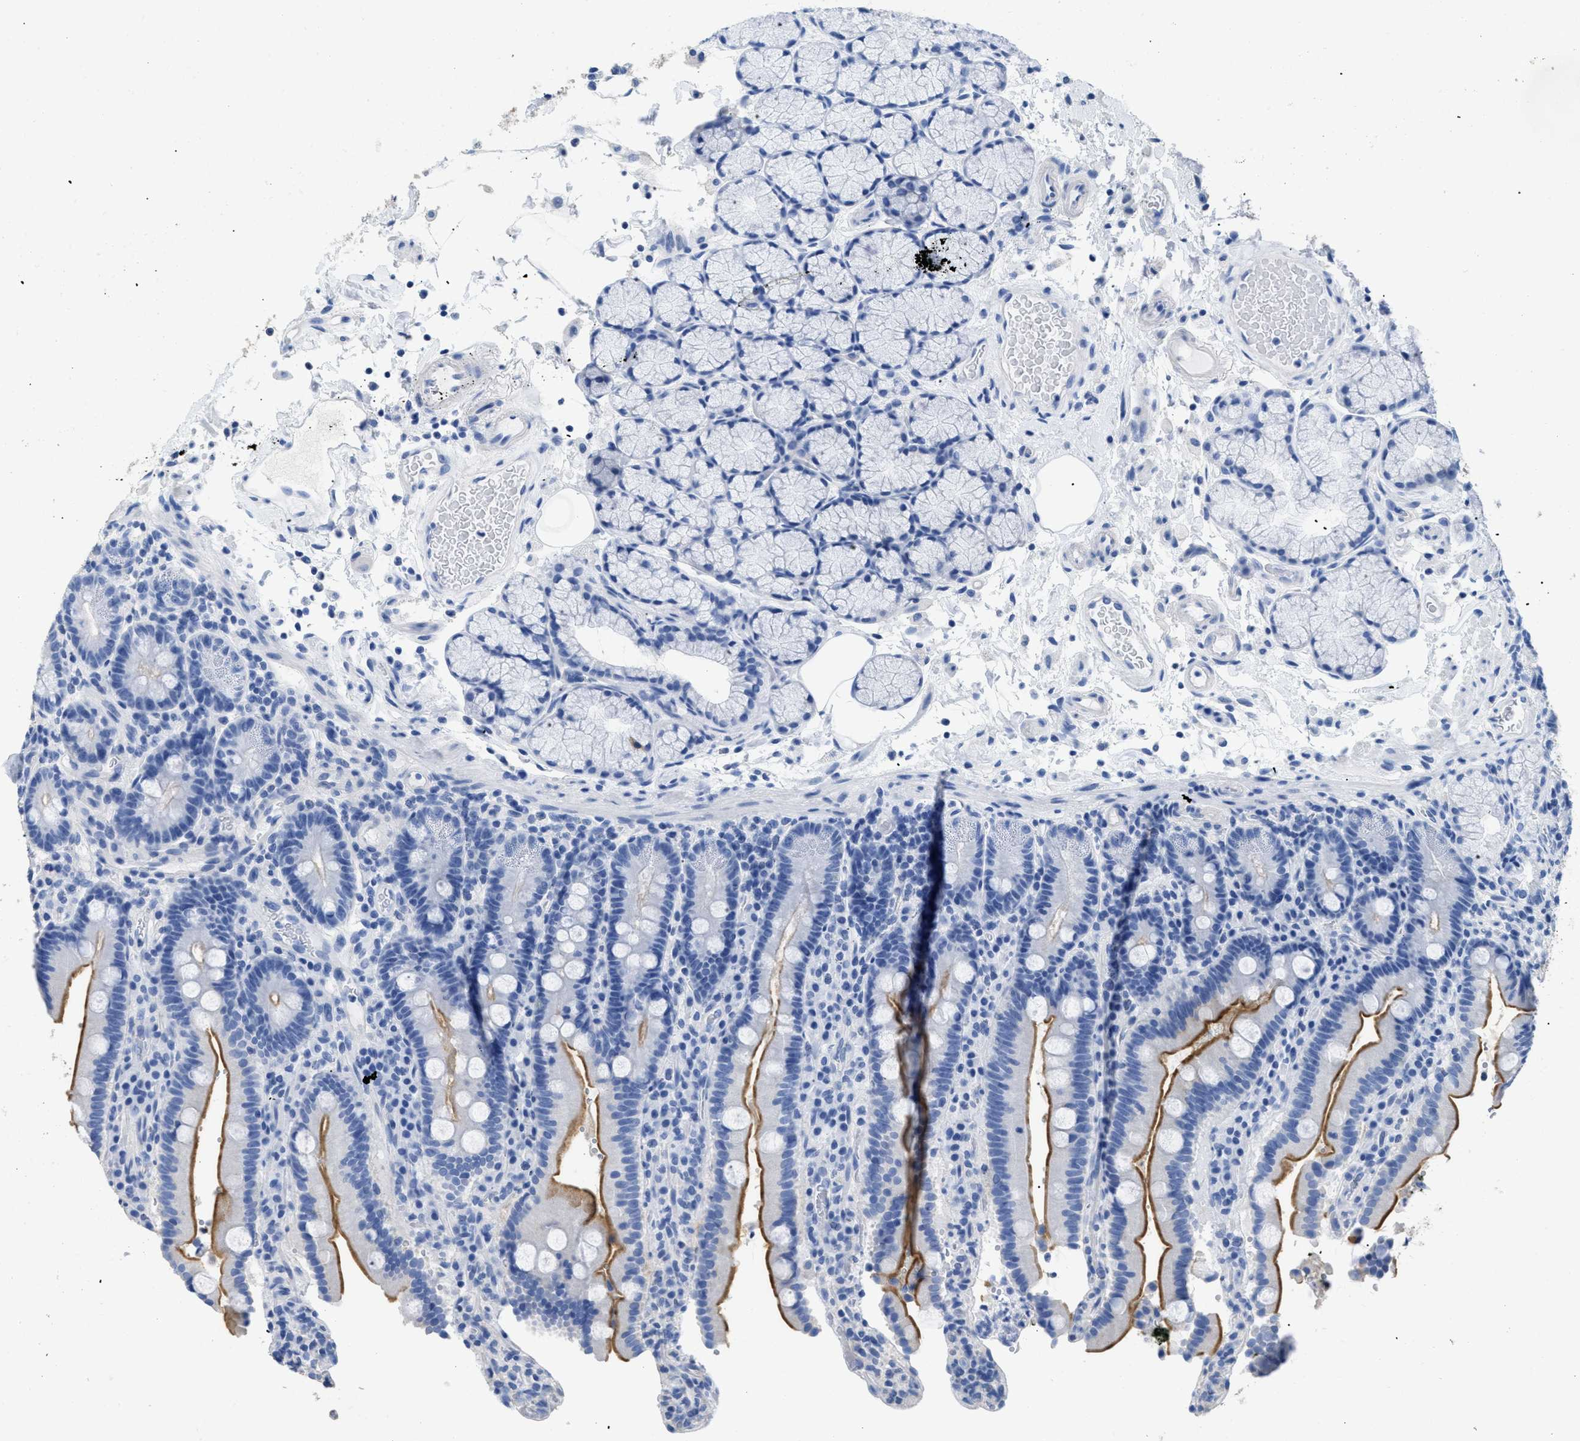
{"staining": {"intensity": "strong", "quantity": "25%-75%", "location": "cytoplasmic/membranous"}, "tissue": "duodenum", "cell_type": "Glandular cells", "image_type": "normal", "snomed": [{"axis": "morphology", "description": "Normal tissue, NOS"}, {"axis": "topography", "description": "Small intestine, NOS"}], "caption": "Duodenum stained with immunohistochemistry (IHC) shows strong cytoplasmic/membranous staining in about 25%-75% of glandular cells.", "gene": "DLC1", "patient": {"sex": "female", "age": 71}}